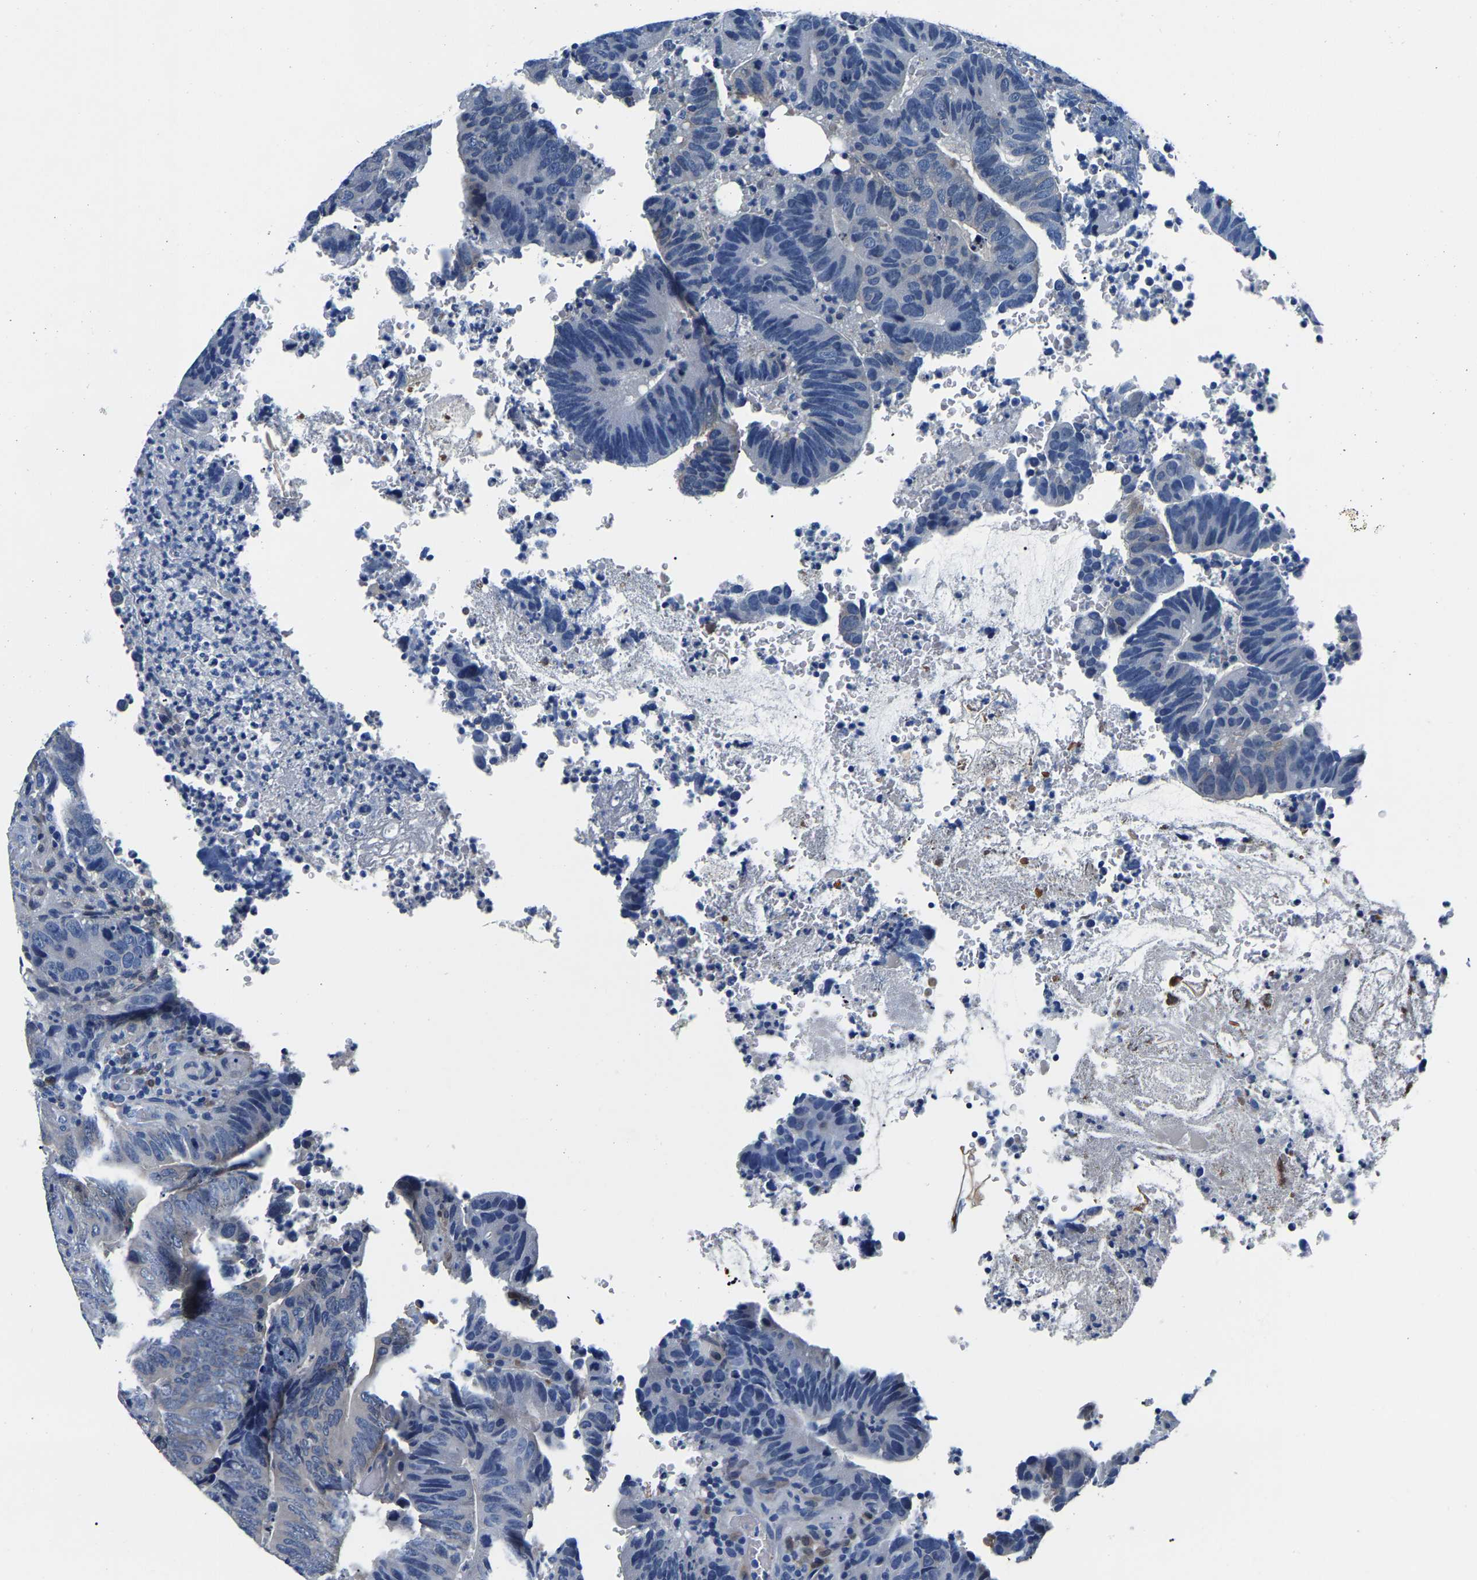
{"staining": {"intensity": "negative", "quantity": "none", "location": "none"}, "tissue": "colorectal cancer", "cell_type": "Tumor cells", "image_type": "cancer", "snomed": [{"axis": "morphology", "description": "Adenocarcinoma, NOS"}, {"axis": "topography", "description": "Colon"}], "caption": "Tumor cells are negative for protein expression in human adenocarcinoma (colorectal).", "gene": "ACO1", "patient": {"sex": "male", "age": 56}}